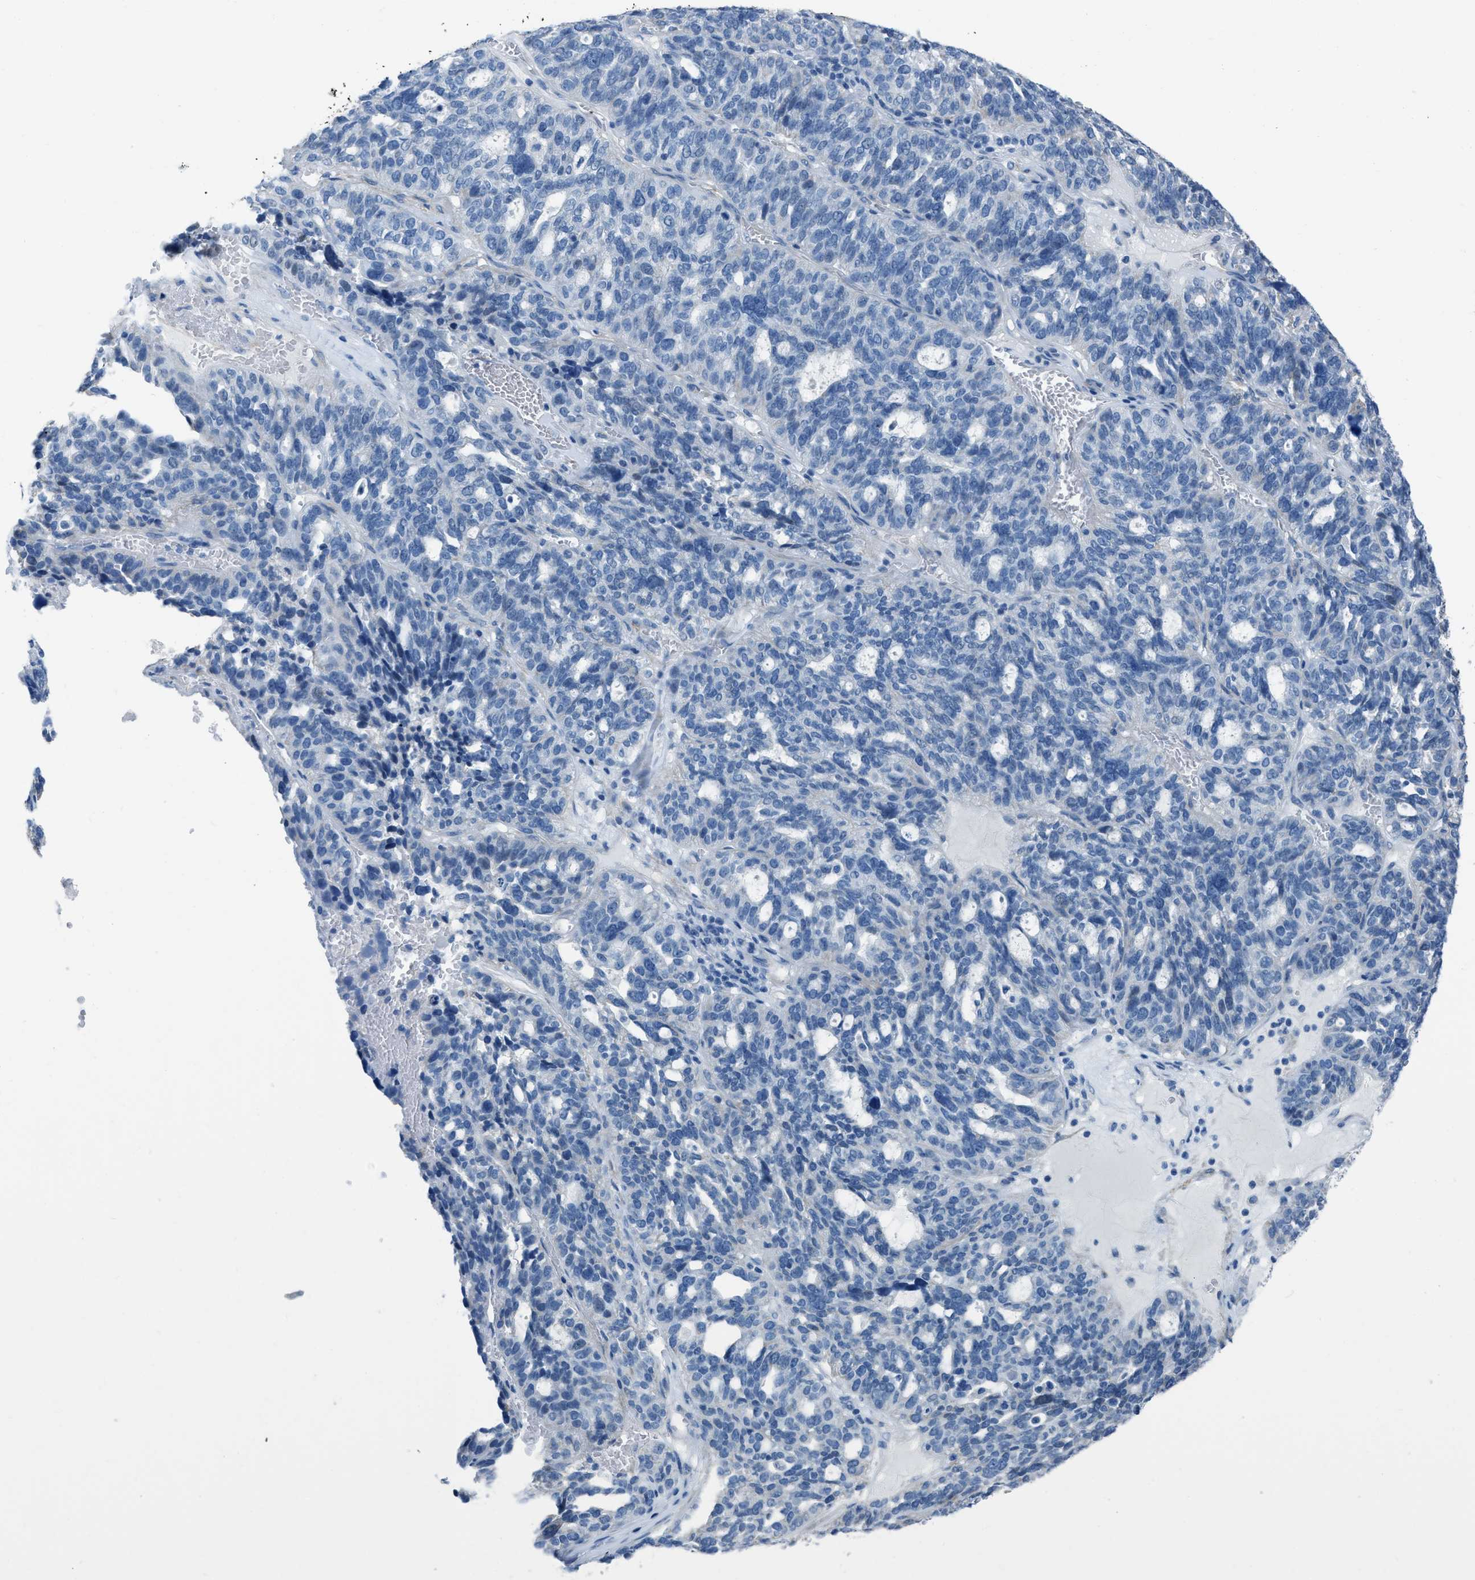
{"staining": {"intensity": "negative", "quantity": "none", "location": "none"}, "tissue": "ovarian cancer", "cell_type": "Tumor cells", "image_type": "cancer", "snomed": [{"axis": "morphology", "description": "Cystadenocarcinoma, serous, NOS"}, {"axis": "topography", "description": "Ovary"}], "caption": "Immunohistochemistry (IHC) of human ovarian cancer (serous cystadenocarcinoma) shows no expression in tumor cells.", "gene": "SPATC1L", "patient": {"sex": "female", "age": 59}}